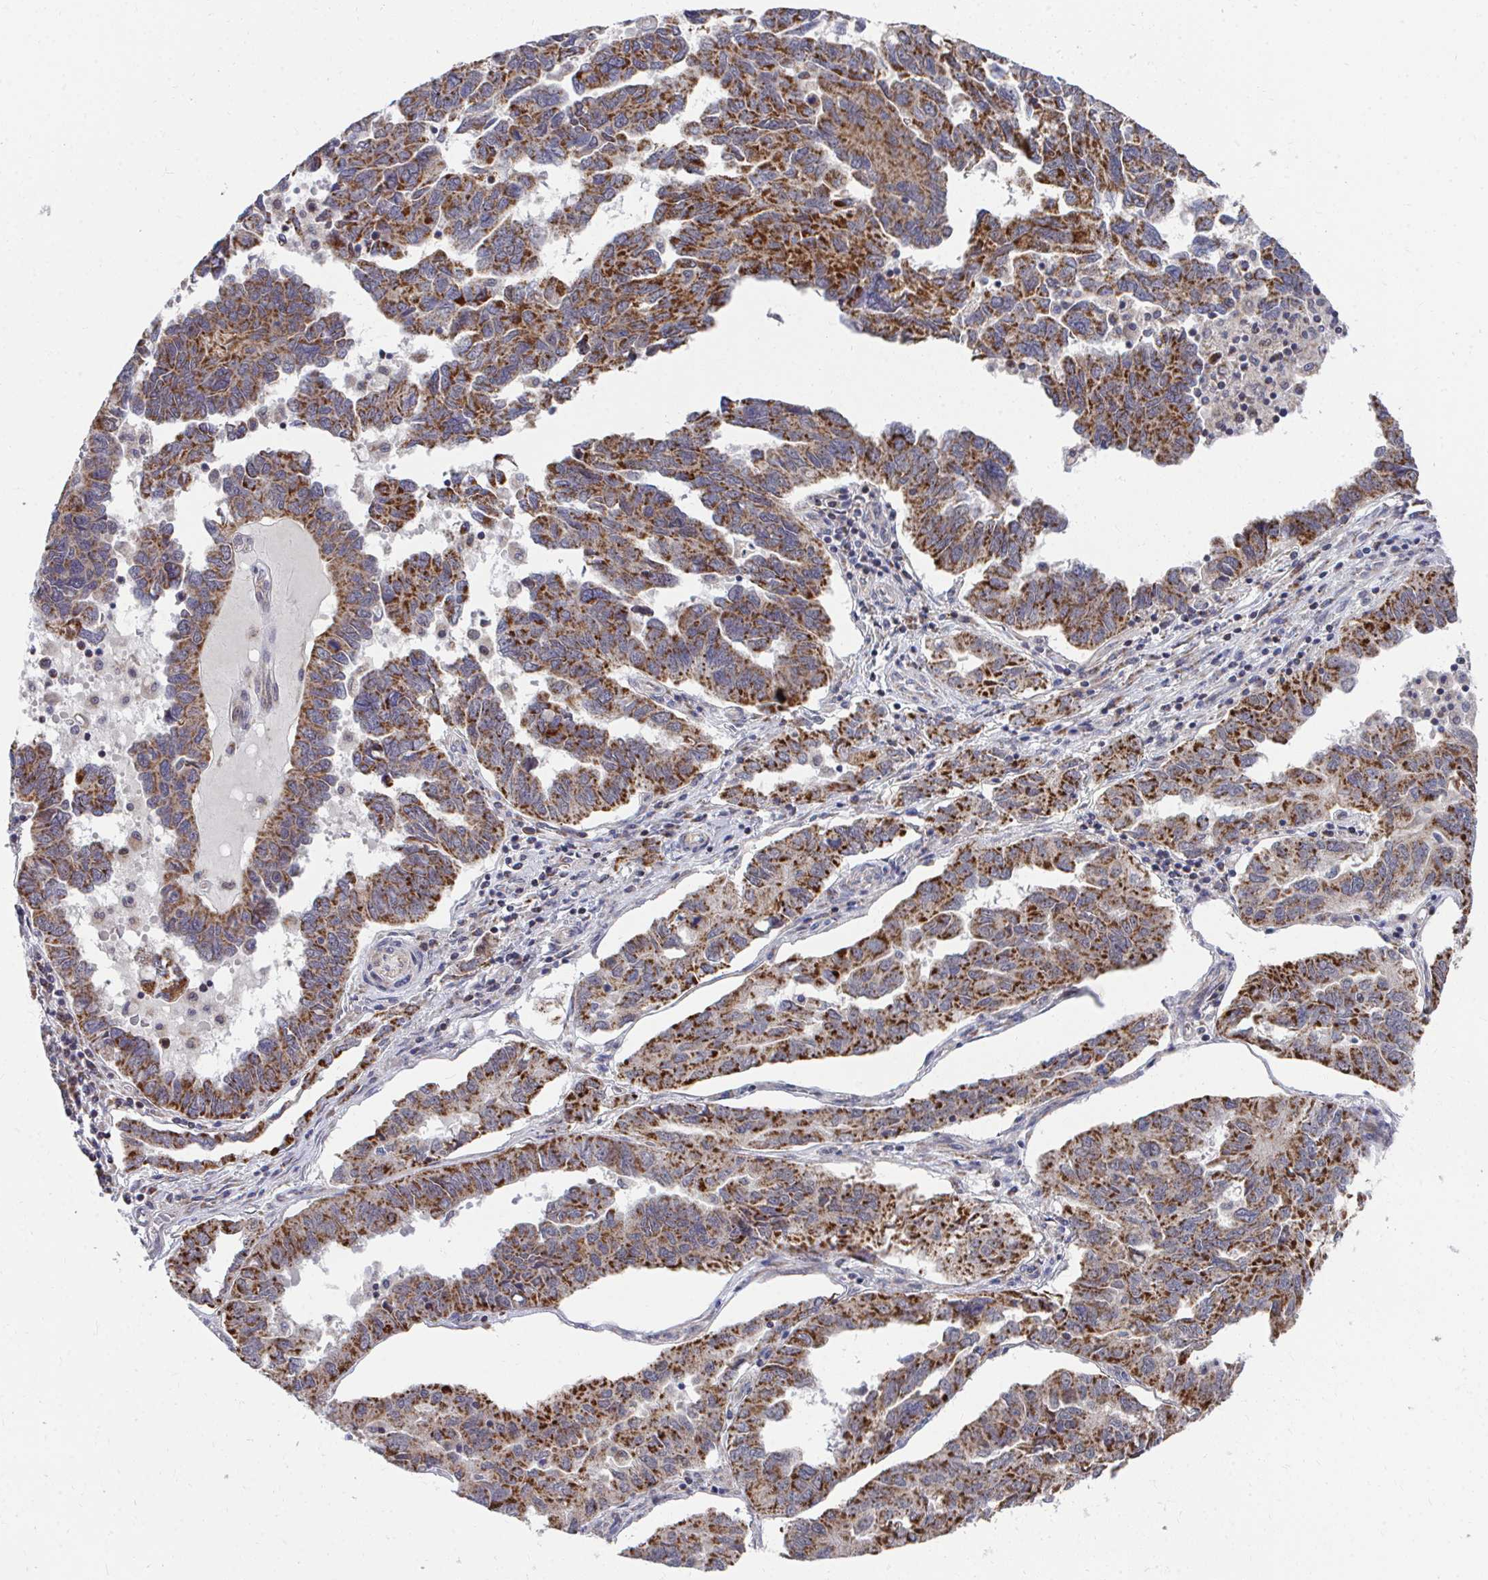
{"staining": {"intensity": "moderate", "quantity": ">75%", "location": "cytoplasmic/membranous"}, "tissue": "ovarian cancer", "cell_type": "Tumor cells", "image_type": "cancer", "snomed": [{"axis": "morphology", "description": "Cystadenocarcinoma, serous, NOS"}, {"axis": "topography", "description": "Ovary"}], "caption": "Immunohistochemical staining of ovarian cancer (serous cystadenocarcinoma) shows medium levels of moderate cytoplasmic/membranous expression in about >75% of tumor cells. (DAB (3,3'-diaminobenzidine) IHC with brightfield microscopy, high magnification).", "gene": "PEX3", "patient": {"sex": "female", "age": 64}}